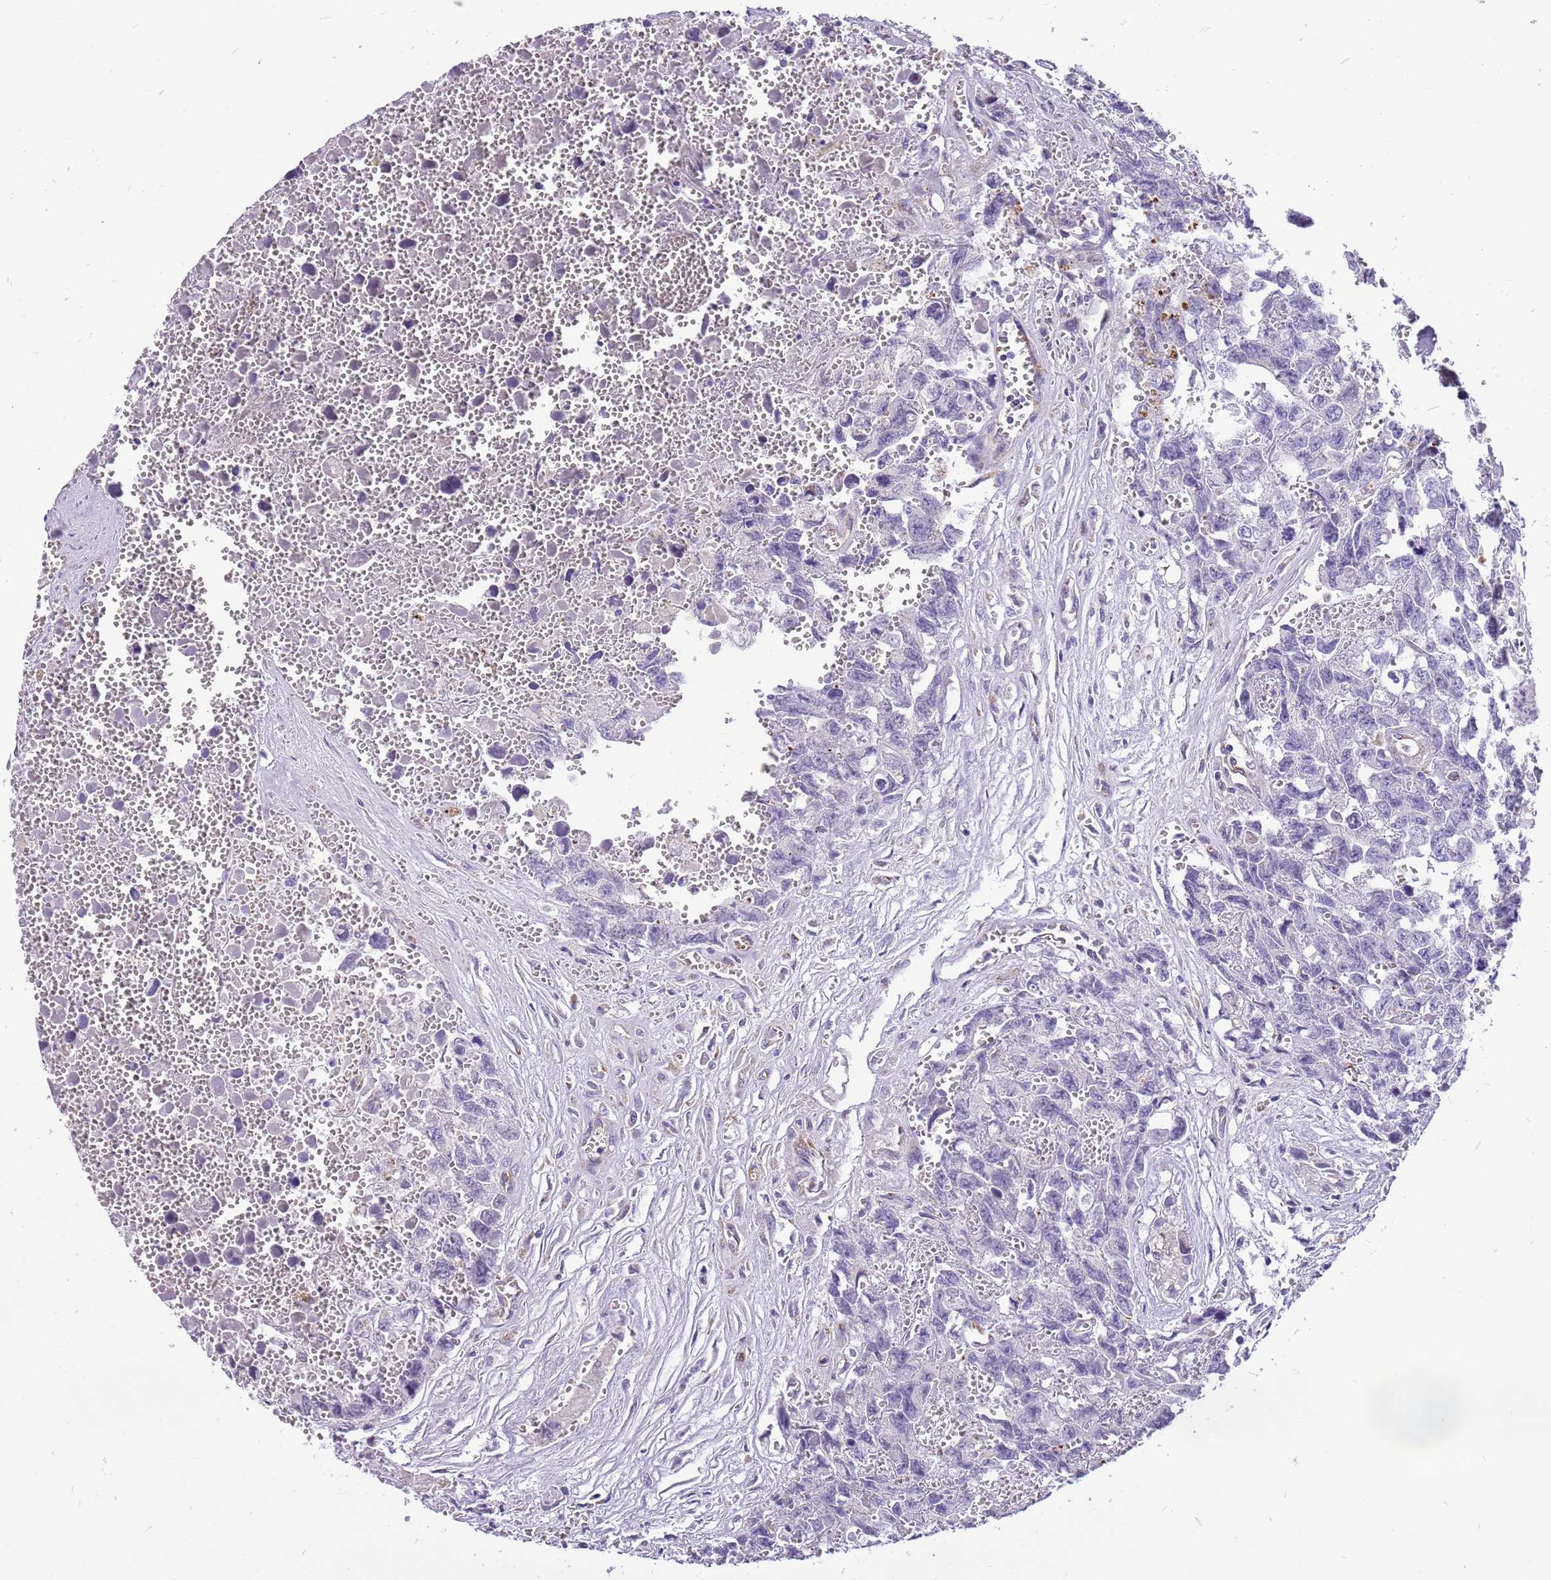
{"staining": {"intensity": "negative", "quantity": "none", "location": "none"}, "tissue": "testis cancer", "cell_type": "Tumor cells", "image_type": "cancer", "snomed": [{"axis": "morphology", "description": "Carcinoma, Embryonal, NOS"}, {"axis": "topography", "description": "Testis"}], "caption": "Tumor cells show no significant protein positivity in testis cancer (embryonal carcinoma).", "gene": "PCNX1", "patient": {"sex": "male", "age": 31}}